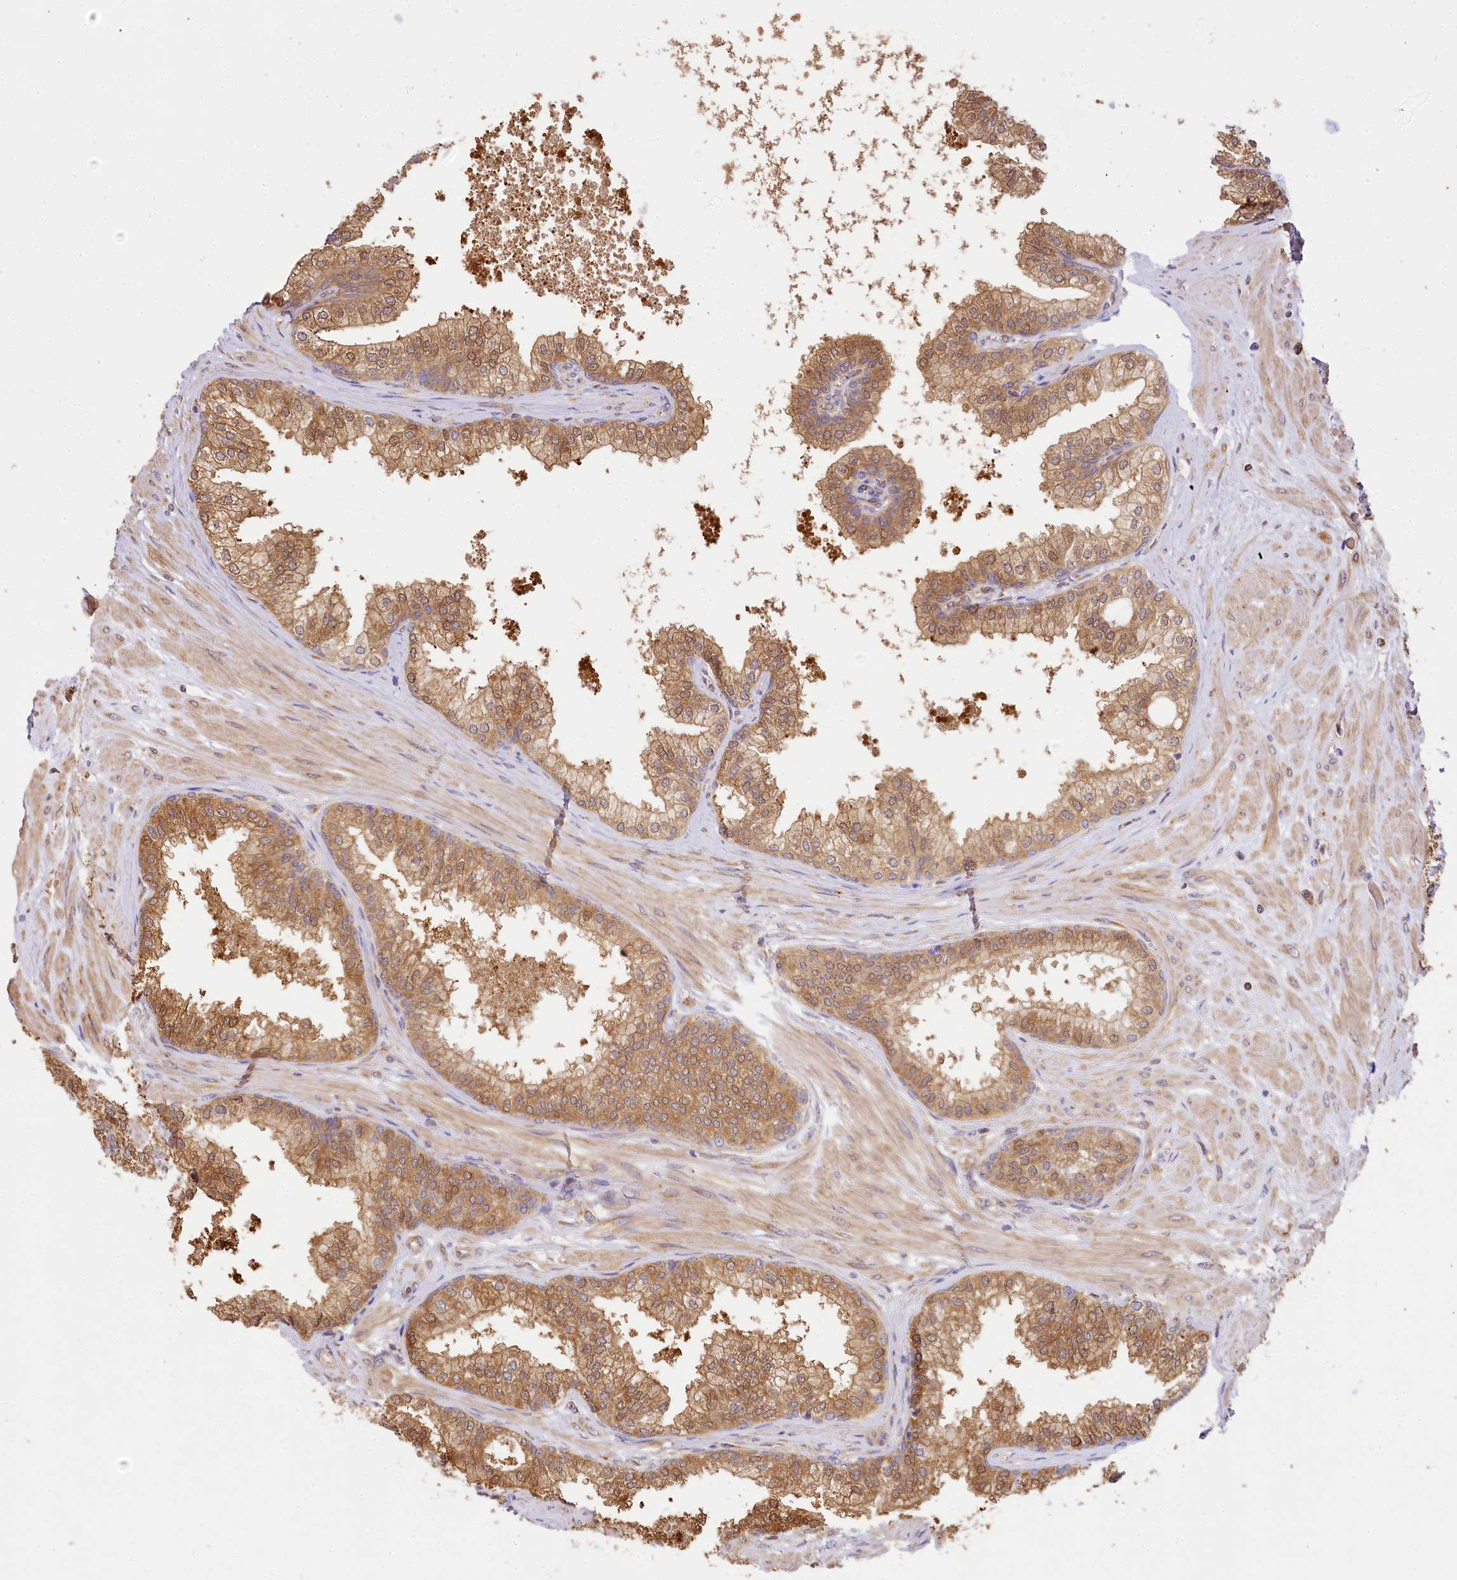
{"staining": {"intensity": "moderate", "quantity": ">75%", "location": "cytoplasmic/membranous,nuclear"}, "tissue": "prostate", "cell_type": "Glandular cells", "image_type": "normal", "snomed": [{"axis": "morphology", "description": "Normal tissue, NOS"}, {"axis": "topography", "description": "Prostate"}], "caption": "The micrograph reveals a brown stain indicating the presence of a protein in the cytoplasmic/membranous,nuclear of glandular cells in prostate. (brown staining indicates protein expression, while blue staining denotes nuclei).", "gene": "PPIP5K2", "patient": {"sex": "male", "age": 60}}